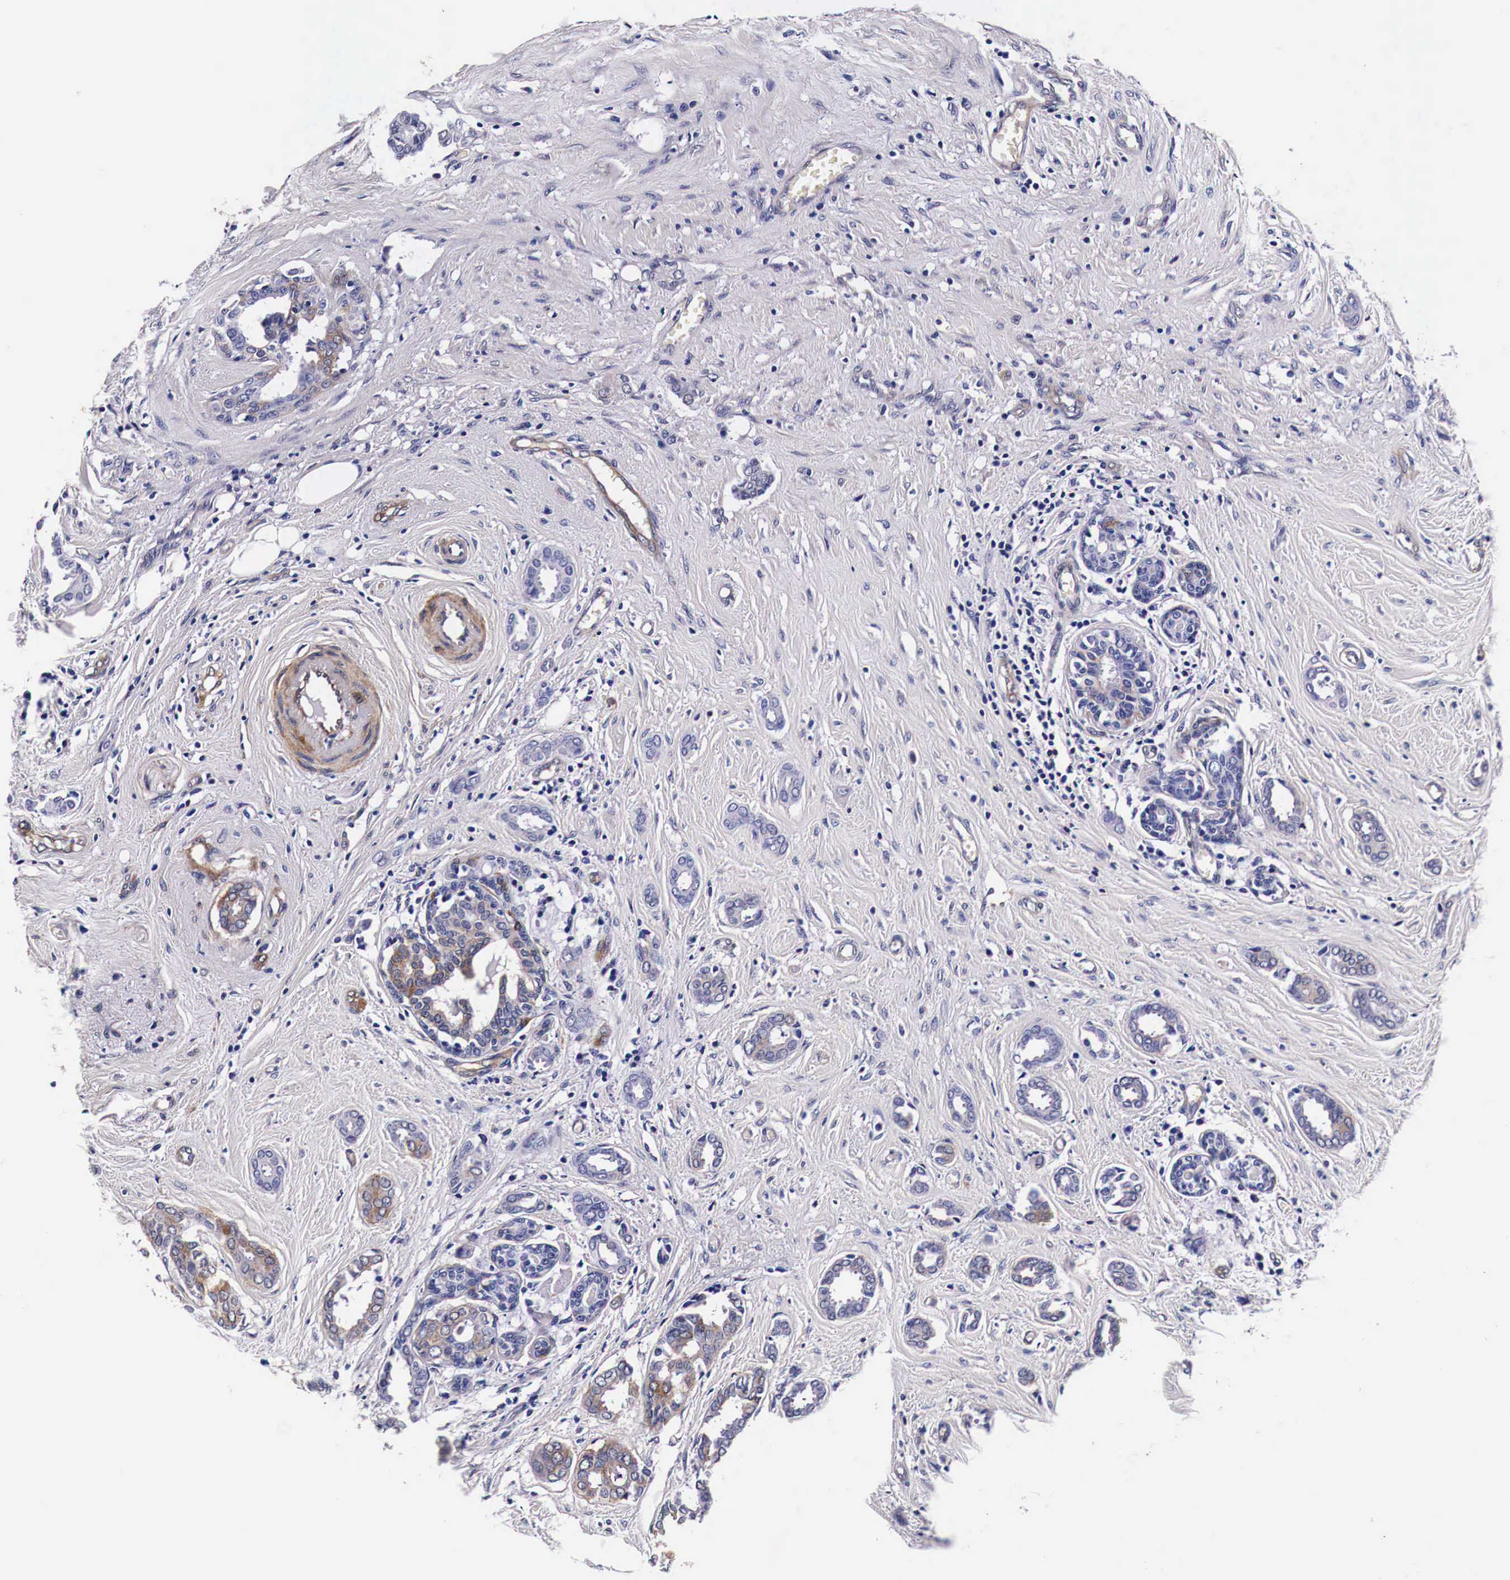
{"staining": {"intensity": "weak", "quantity": "<25%", "location": "cytoplasmic/membranous"}, "tissue": "breast cancer", "cell_type": "Tumor cells", "image_type": "cancer", "snomed": [{"axis": "morphology", "description": "Duct carcinoma"}, {"axis": "topography", "description": "Breast"}], "caption": "Immunohistochemical staining of breast invasive ductal carcinoma displays no significant expression in tumor cells. (DAB (3,3'-diaminobenzidine) IHC with hematoxylin counter stain).", "gene": "HSPB1", "patient": {"sex": "female", "age": 50}}